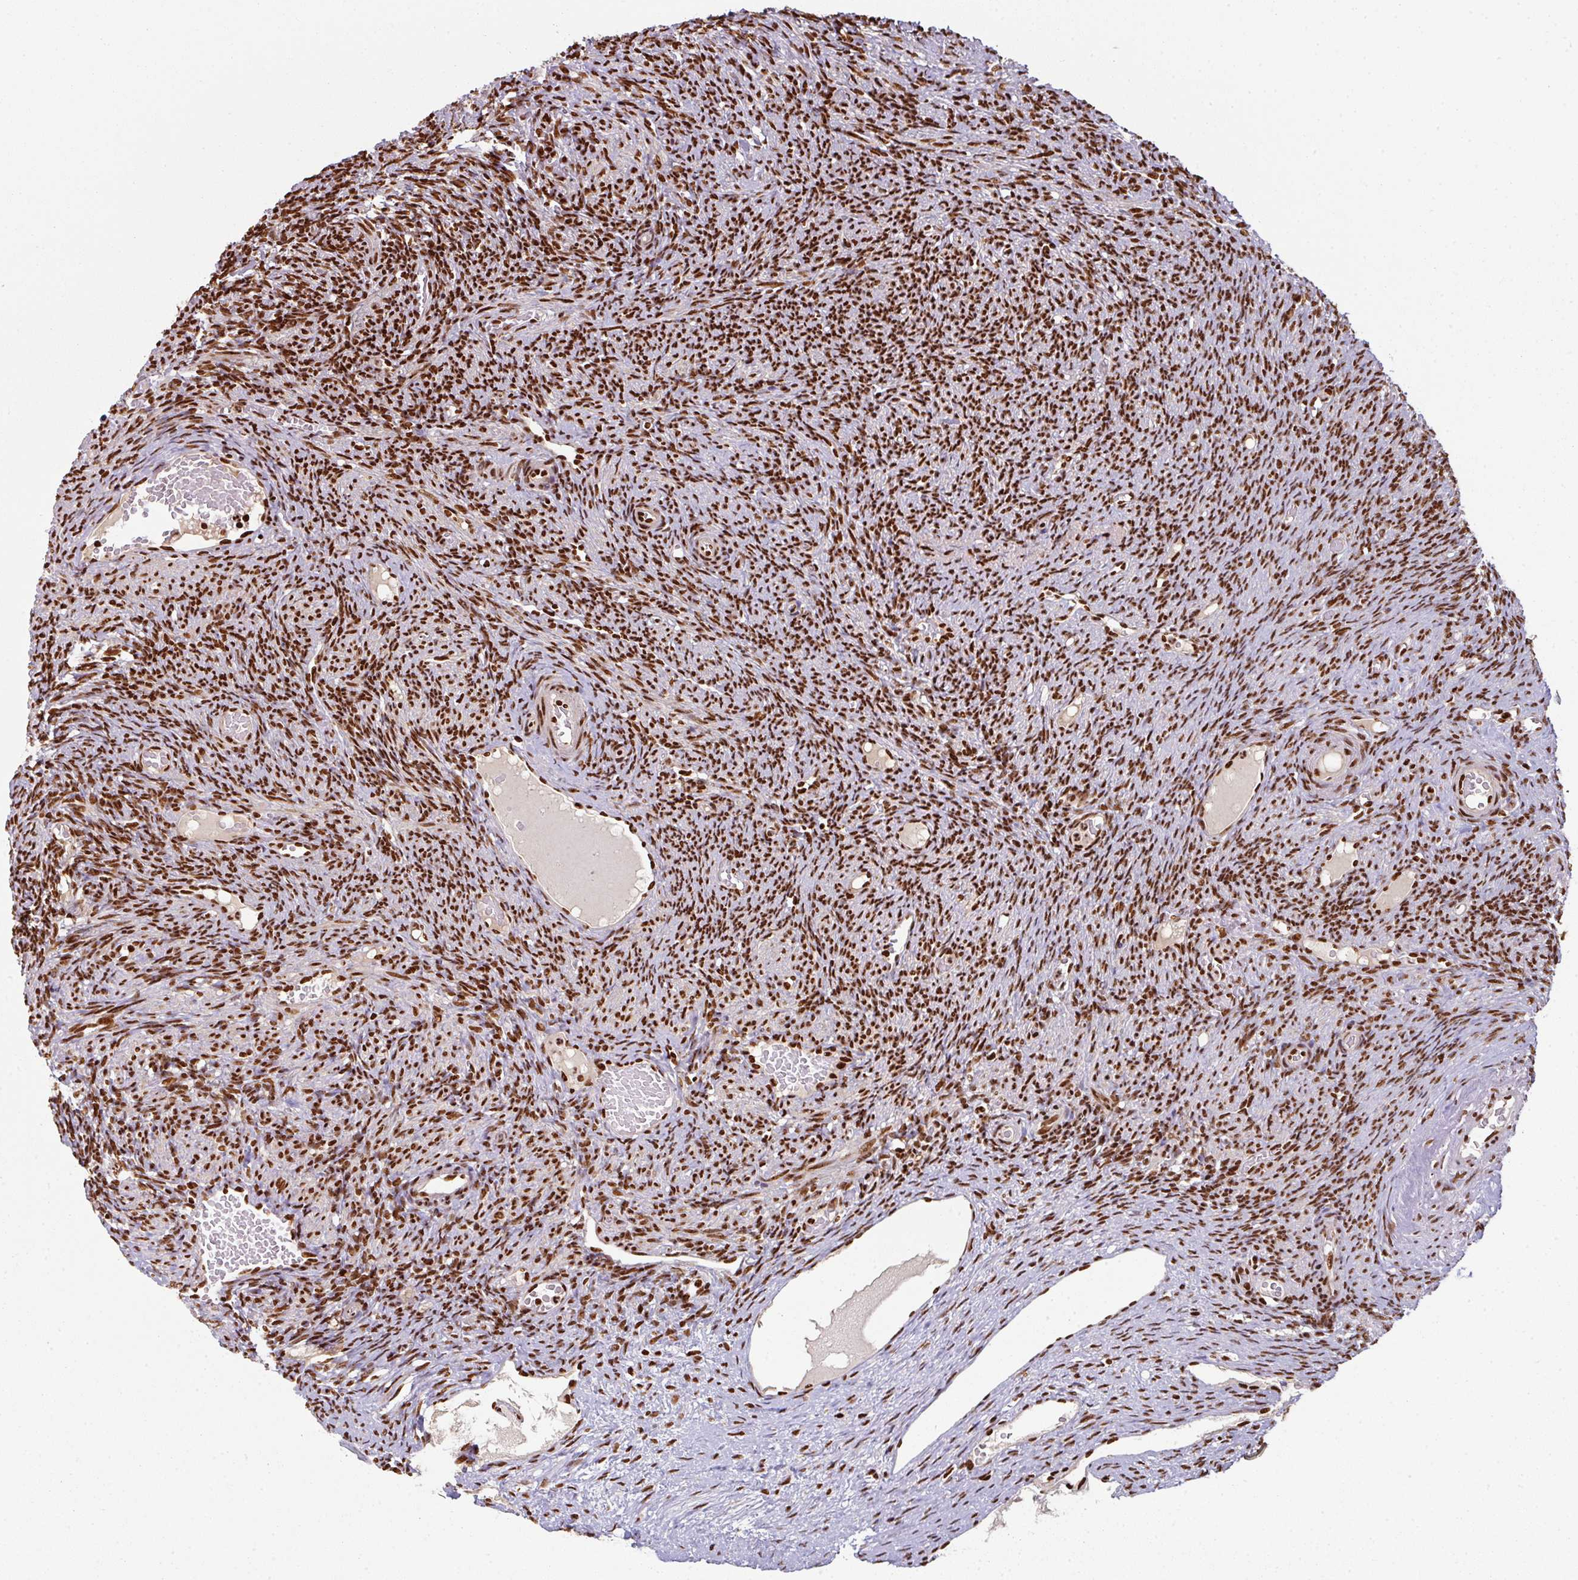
{"staining": {"intensity": "strong", "quantity": ">75%", "location": "nuclear"}, "tissue": "ovary", "cell_type": "Follicle cells", "image_type": "normal", "snomed": [{"axis": "morphology", "description": "Normal tissue, NOS"}, {"axis": "topography", "description": "Ovary"}], "caption": "IHC staining of unremarkable ovary, which exhibits high levels of strong nuclear positivity in about >75% of follicle cells indicating strong nuclear protein staining. The staining was performed using DAB (3,3'-diaminobenzidine) (brown) for protein detection and nuclei were counterstained in hematoxylin (blue).", "gene": "SIK3", "patient": {"sex": "female", "age": 51}}